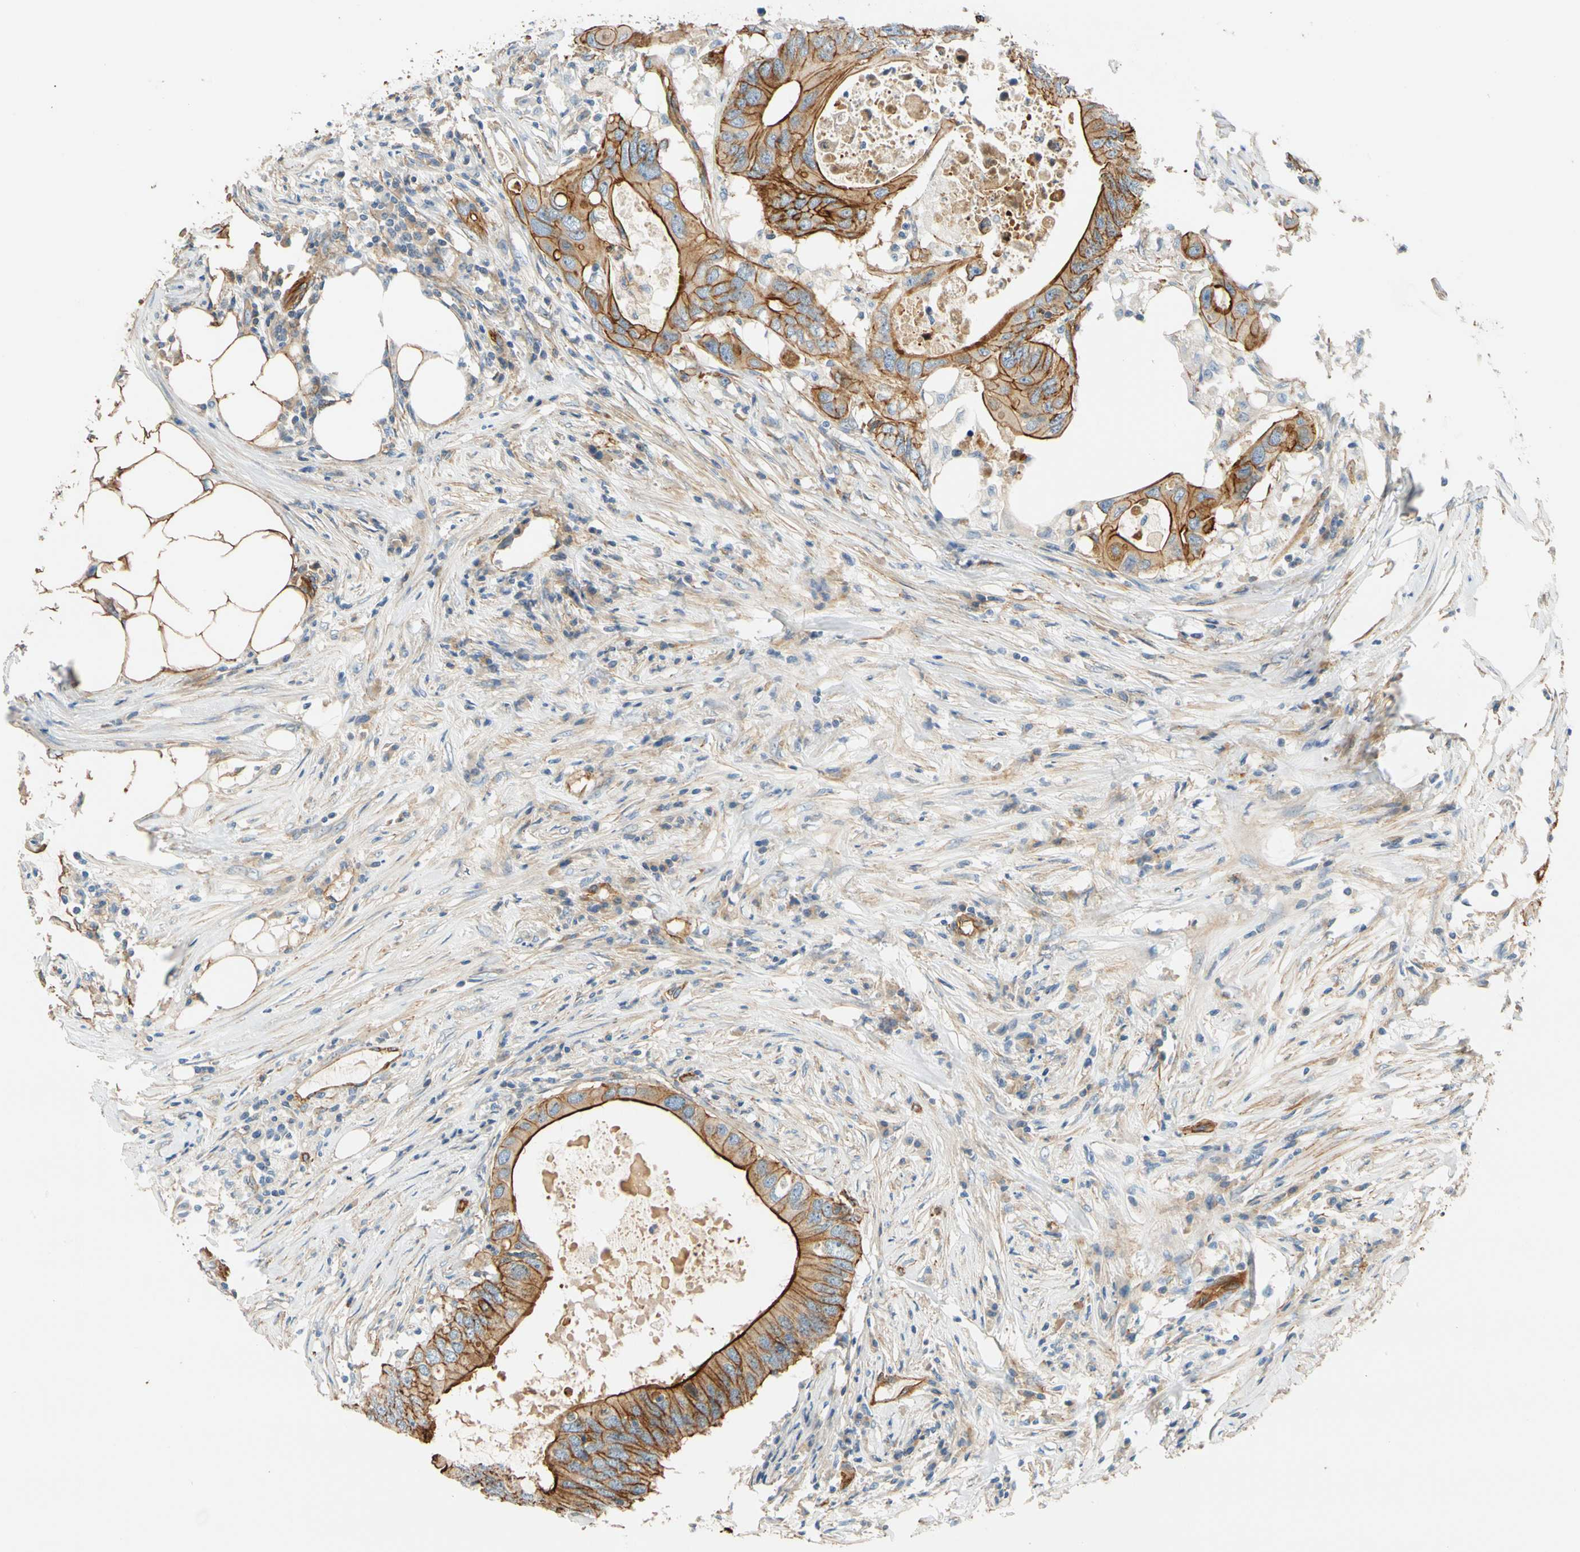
{"staining": {"intensity": "moderate", "quantity": ">75%", "location": "cytoplasmic/membranous"}, "tissue": "colorectal cancer", "cell_type": "Tumor cells", "image_type": "cancer", "snomed": [{"axis": "morphology", "description": "Adenocarcinoma, NOS"}, {"axis": "topography", "description": "Colon"}], "caption": "Protein analysis of colorectal cancer tissue shows moderate cytoplasmic/membranous positivity in approximately >75% of tumor cells.", "gene": "SPTAN1", "patient": {"sex": "male", "age": 71}}